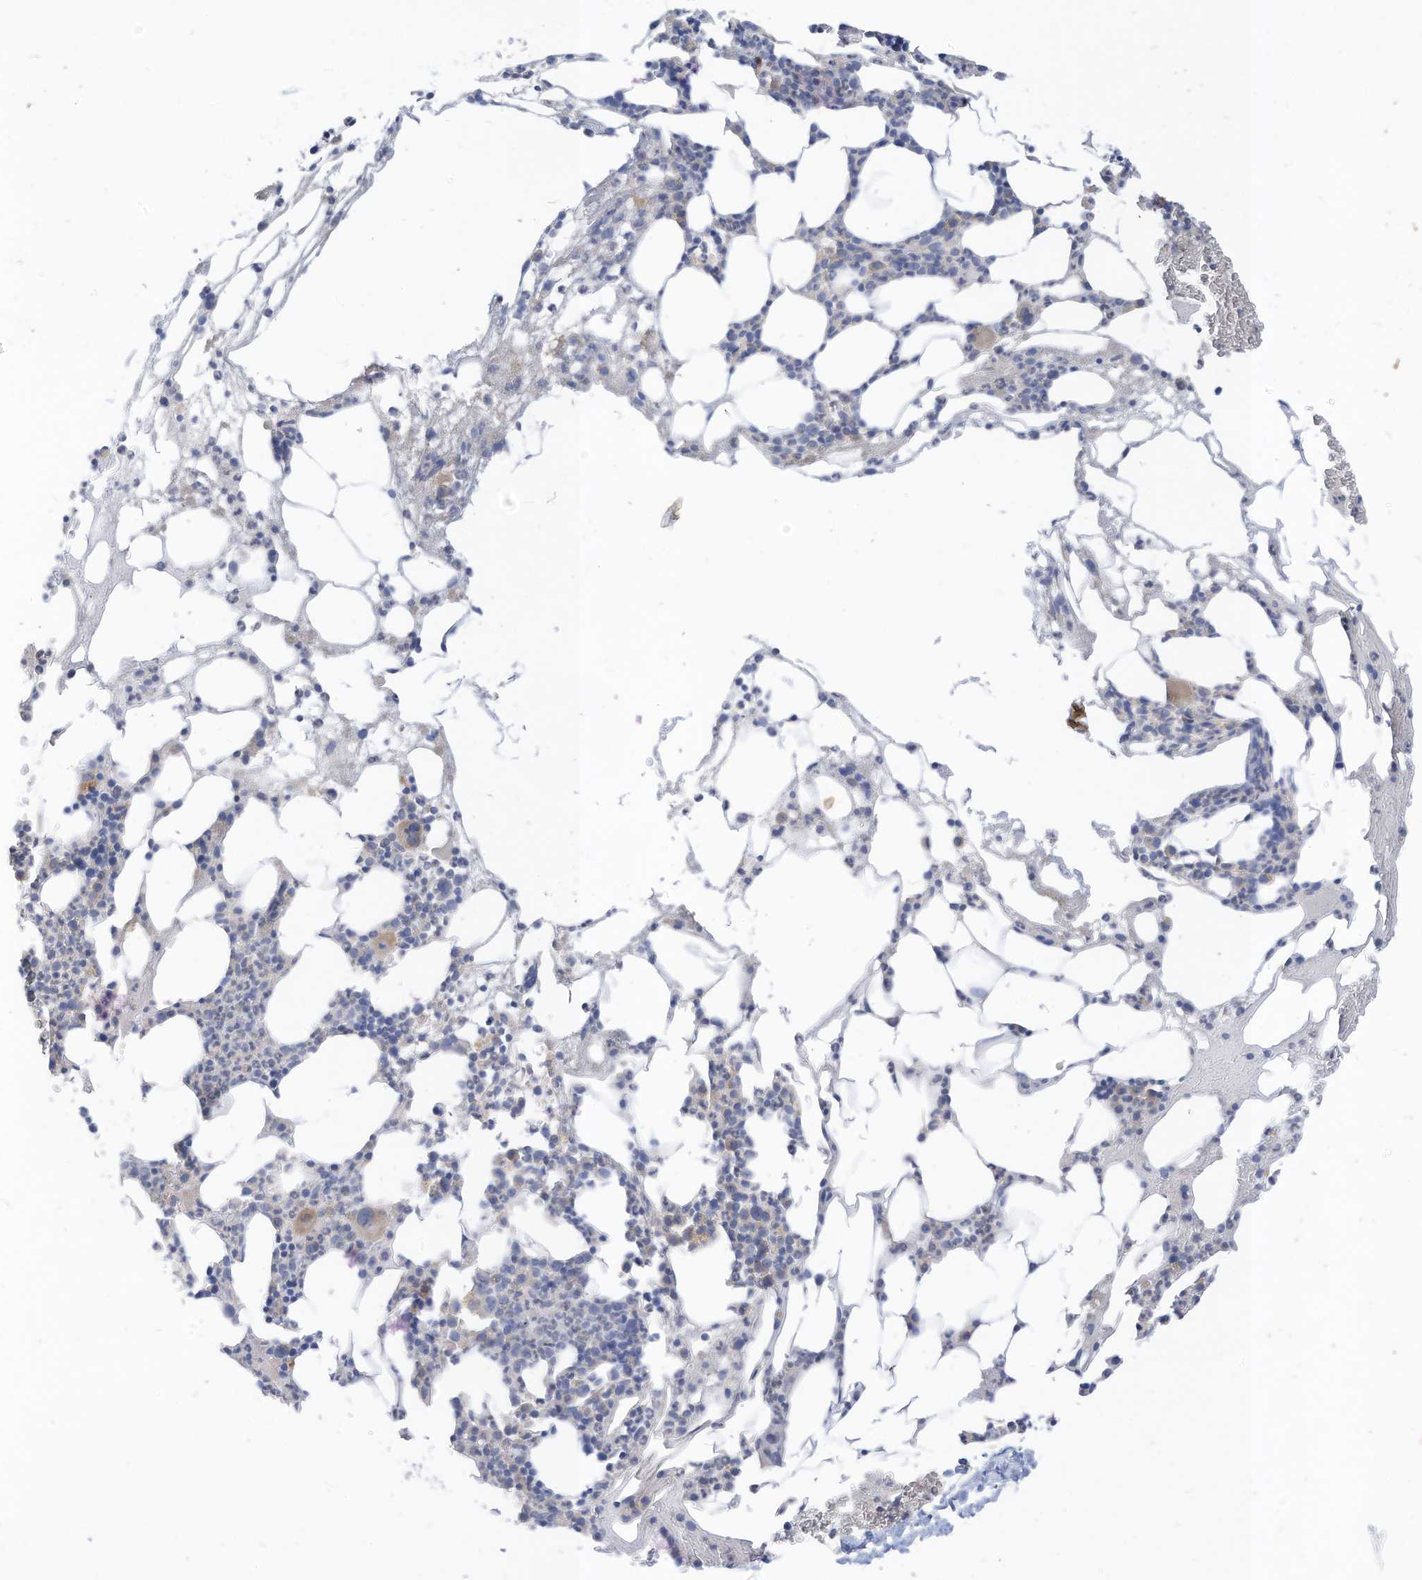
{"staining": {"intensity": "moderate", "quantity": "<25%", "location": "cytoplasmic/membranous"}, "tissue": "bone marrow", "cell_type": "Hematopoietic cells", "image_type": "normal", "snomed": [{"axis": "morphology", "description": "Normal tissue, NOS"}, {"axis": "morphology", "description": "Inflammation, NOS"}, {"axis": "topography", "description": "Bone marrow"}], "caption": "Moderate cytoplasmic/membranous positivity for a protein is seen in about <25% of hematopoietic cells of unremarkable bone marrow using IHC.", "gene": "RASA2", "patient": {"sex": "female", "age": 78}}